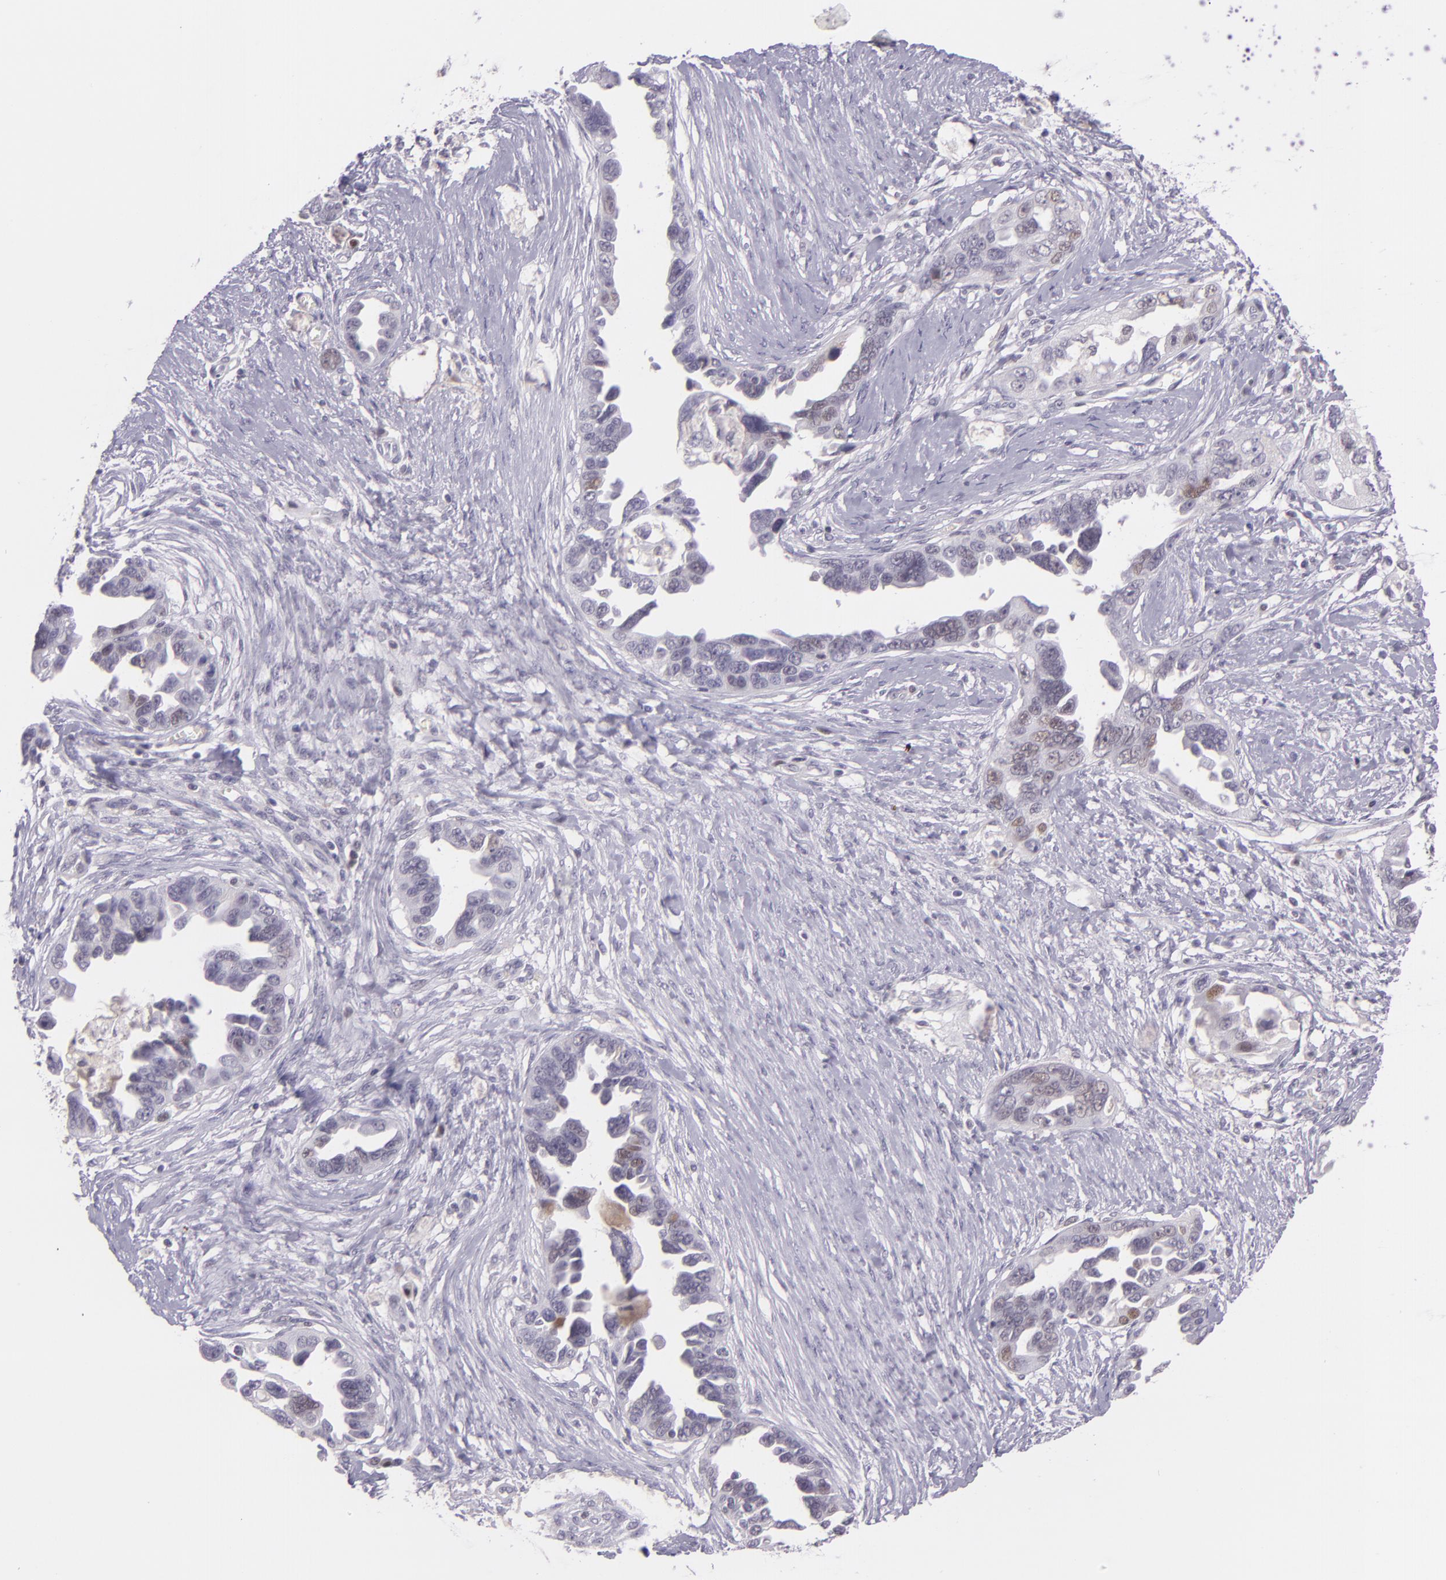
{"staining": {"intensity": "negative", "quantity": "none", "location": "none"}, "tissue": "ovarian cancer", "cell_type": "Tumor cells", "image_type": "cancer", "snomed": [{"axis": "morphology", "description": "Cystadenocarcinoma, serous, NOS"}, {"axis": "topography", "description": "Ovary"}], "caption": "Tumor cells are negative for protein expression in human ovarian cancer.", "gene": "CHEK2", "patient": {"sex": "female", "age": 63}}